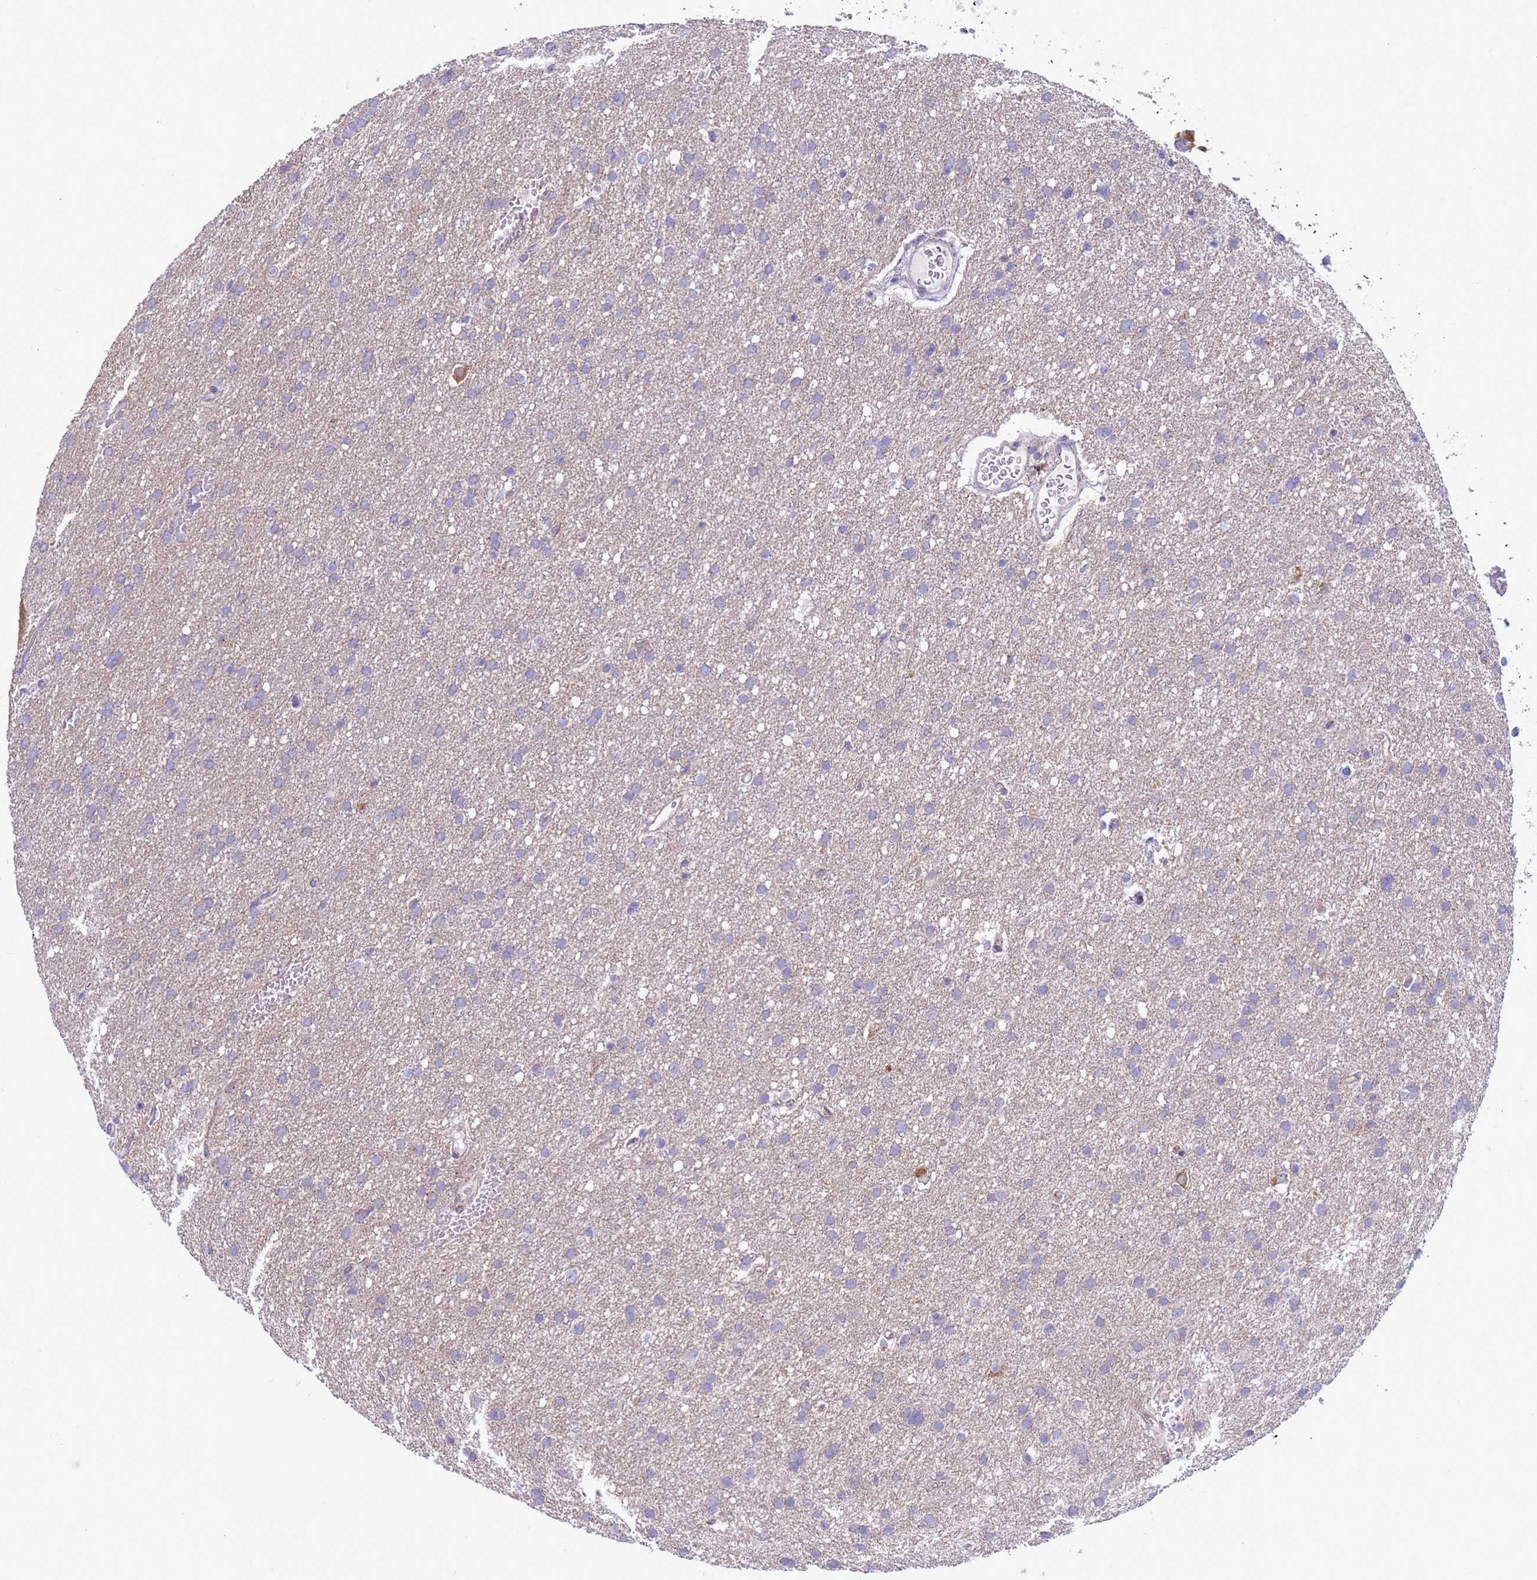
{"staining": {"intensity": "negative", "quantity": "none", "location": "none"}, "tissue": "glioma", "cell_type": "Tumor cells", "image_type": "cancer", "snomed": [{"axis": "morphology", "description": "Glioma, malignant, High grade"}, {"axis": "topography", "description": "Cerebral cortex"}], "caption": "A high-resolution micrograph shows immunohistochemistry (IHC) staining of malignant glioma (high-grade), which demonstrates no significant positivity in tumor cells.", "gene": "NCALD", "patient": {"sex": "female", "age": 36}}